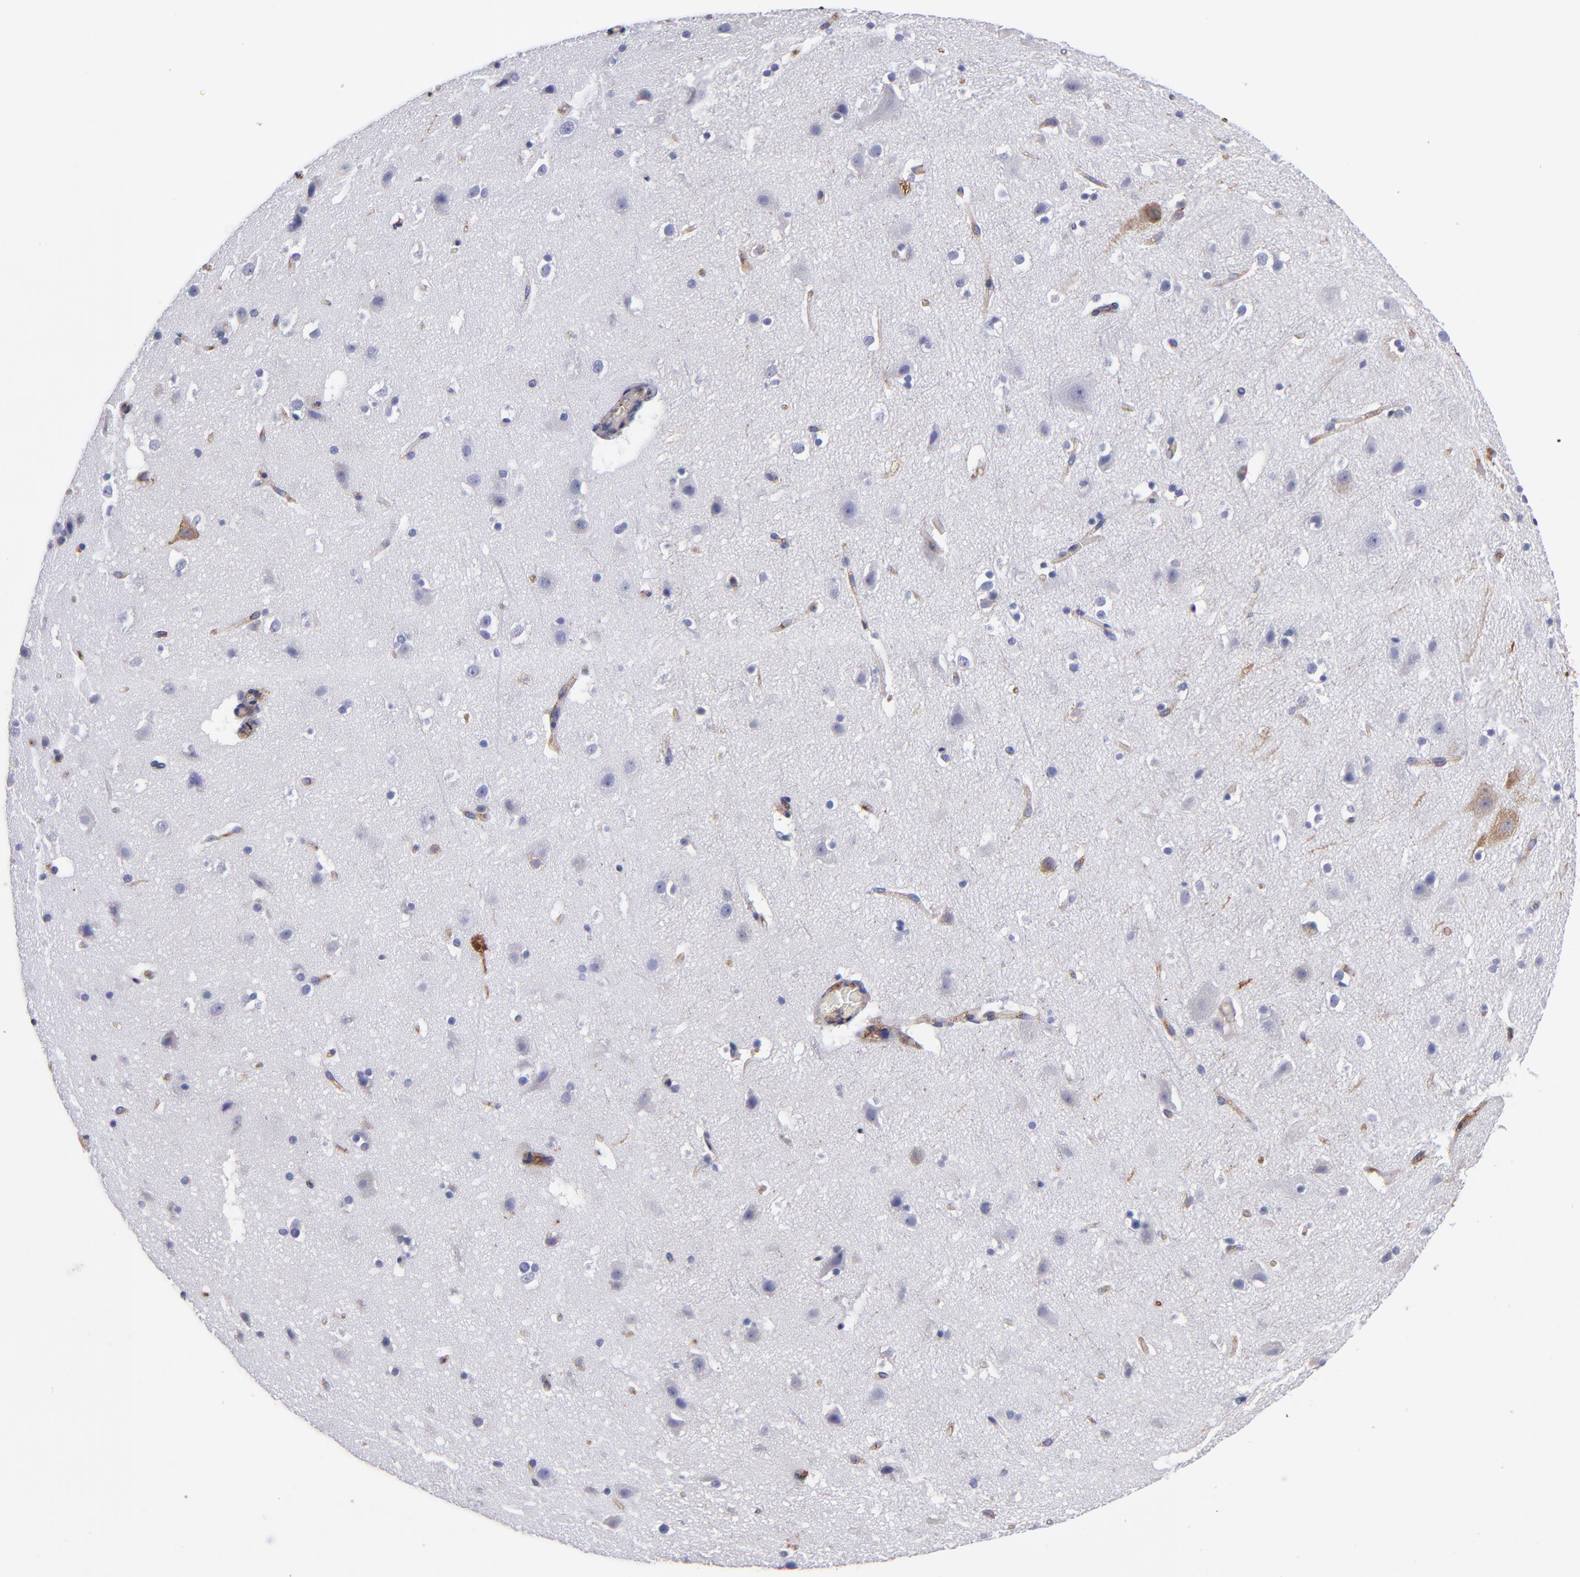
{"staining": {"intensity": "weak", "quantity": ">75%", "location": "cytoplasmic/membranous"}, "tissue": "cerebral cortex", "cell_type": "Endothelial cells", "image_type": "normal", "snomed": [{"axis": "morphology", "description": "Normal tissue, NOS"}, {"axis": "topography", "description": "Cerebral cortex"}], "caption": "IHC of unremarkable cerebral cortex demonstrates low levels of weak cytoplasmic/membranous expression in approximately >75% of endothelial cells.", "gene": "MVP", "patient": {"sex": "male", "age": 45}}